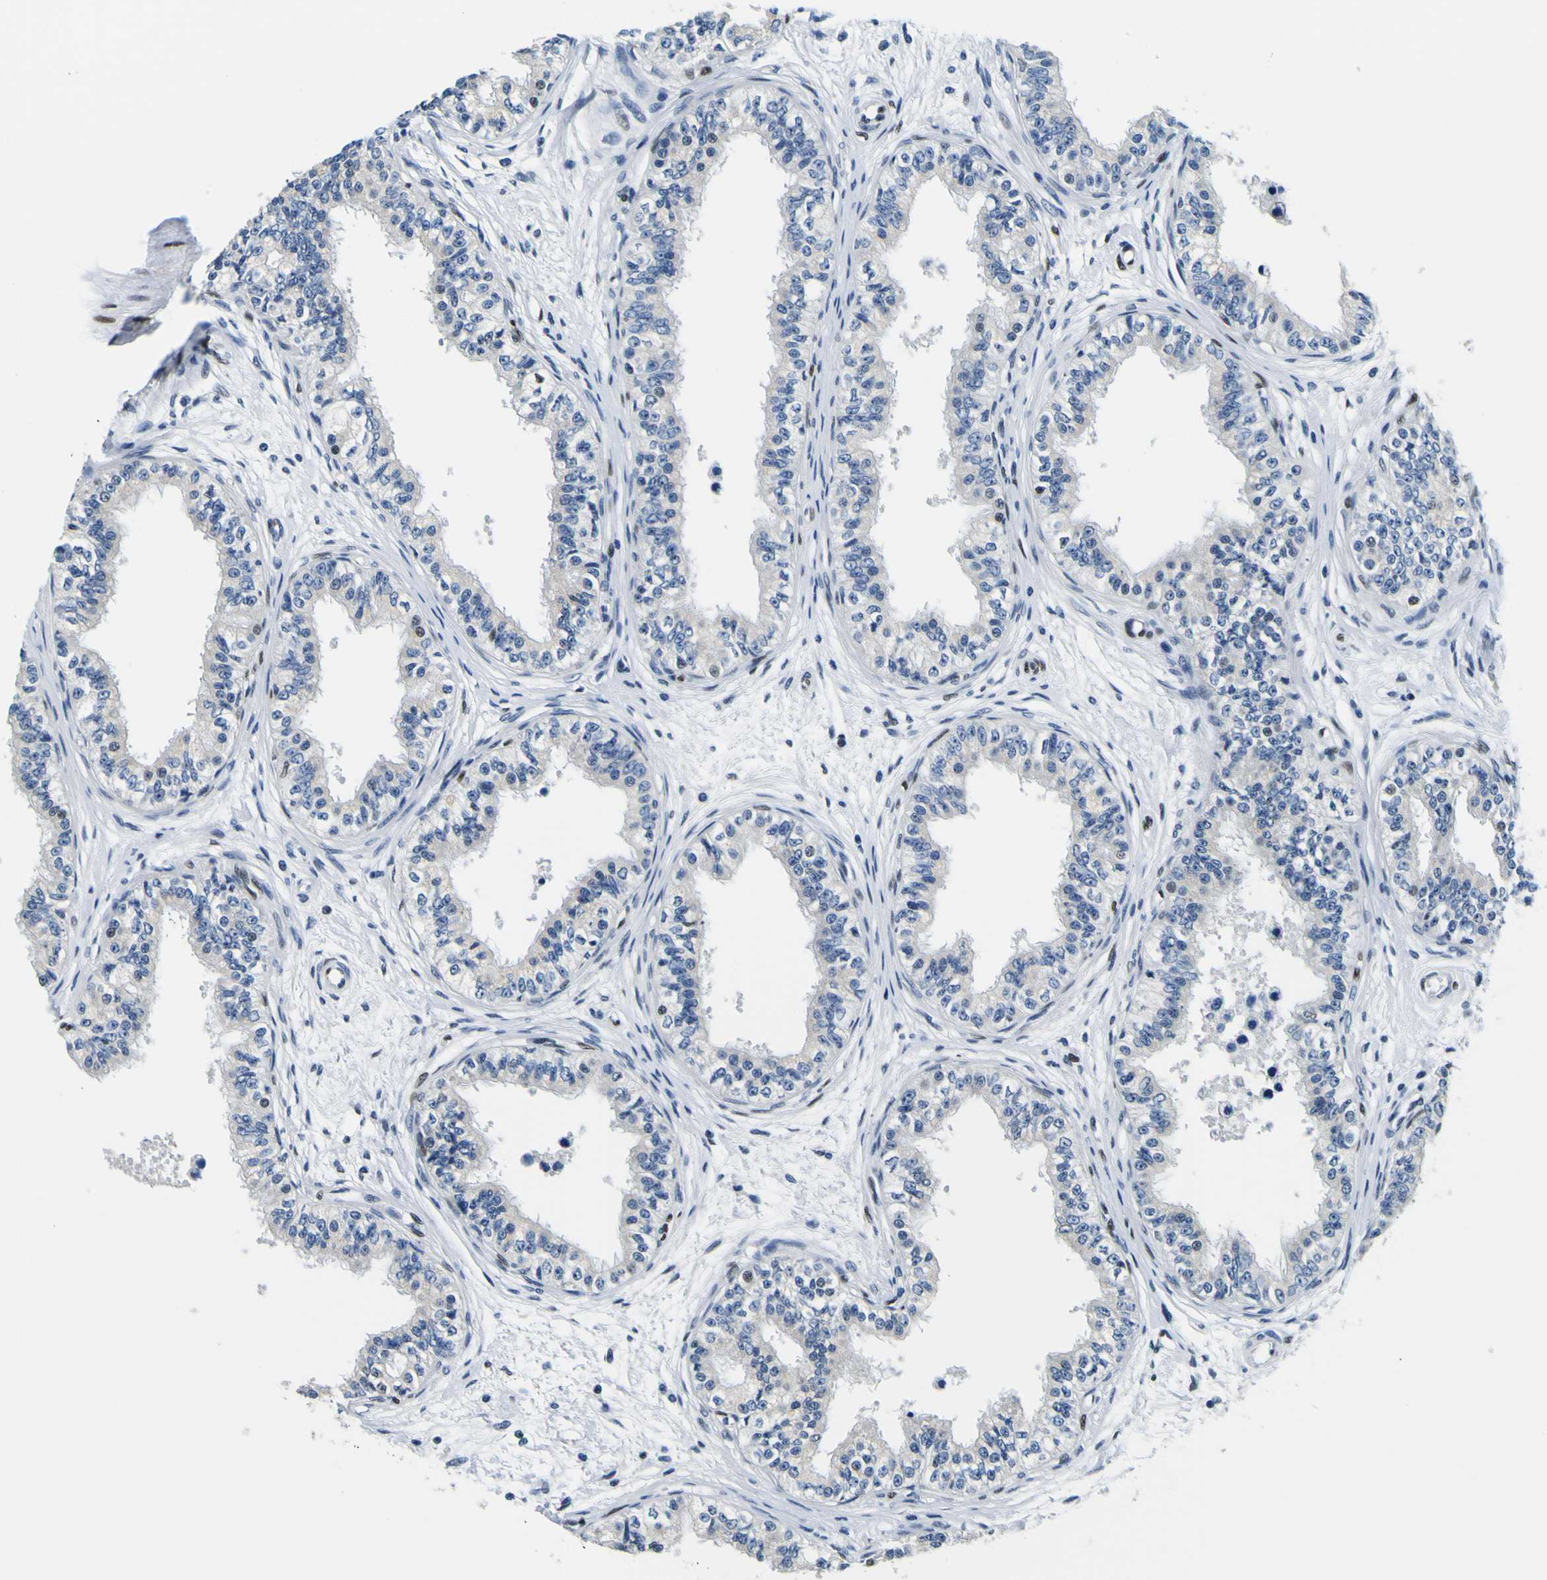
{"staining": {"intensity": "negative", "quantity": "none", "location": "none"}, "tissue": "epididymis", "cell_type": "Glandular cells", "image_type": "normal", "snomed": [{"axis": "morphology", "description": "Normal tissue, NOS"}, {"axis": "morphology", "description": "Adenocarcinoma, metastatic, NOS"}, {"axis": "topography", "description": "Testis"}, {"axis": "topography", "description": "Epididymis"}], "caption": "High magnification brightfield microscopy of benign epididymis stained with DAB (brown) and counterstained with hematoxylin (blue): glandular cells show no significant positivity. (Stains: DAB (3,3'-diaminobenzidine) immunohistochemistry with hematoxylin counter stain, Microscopy: brightfield microscopy at high magnification).", "gene": "SP1", "patient": {"sex": "male", "age": 26}}